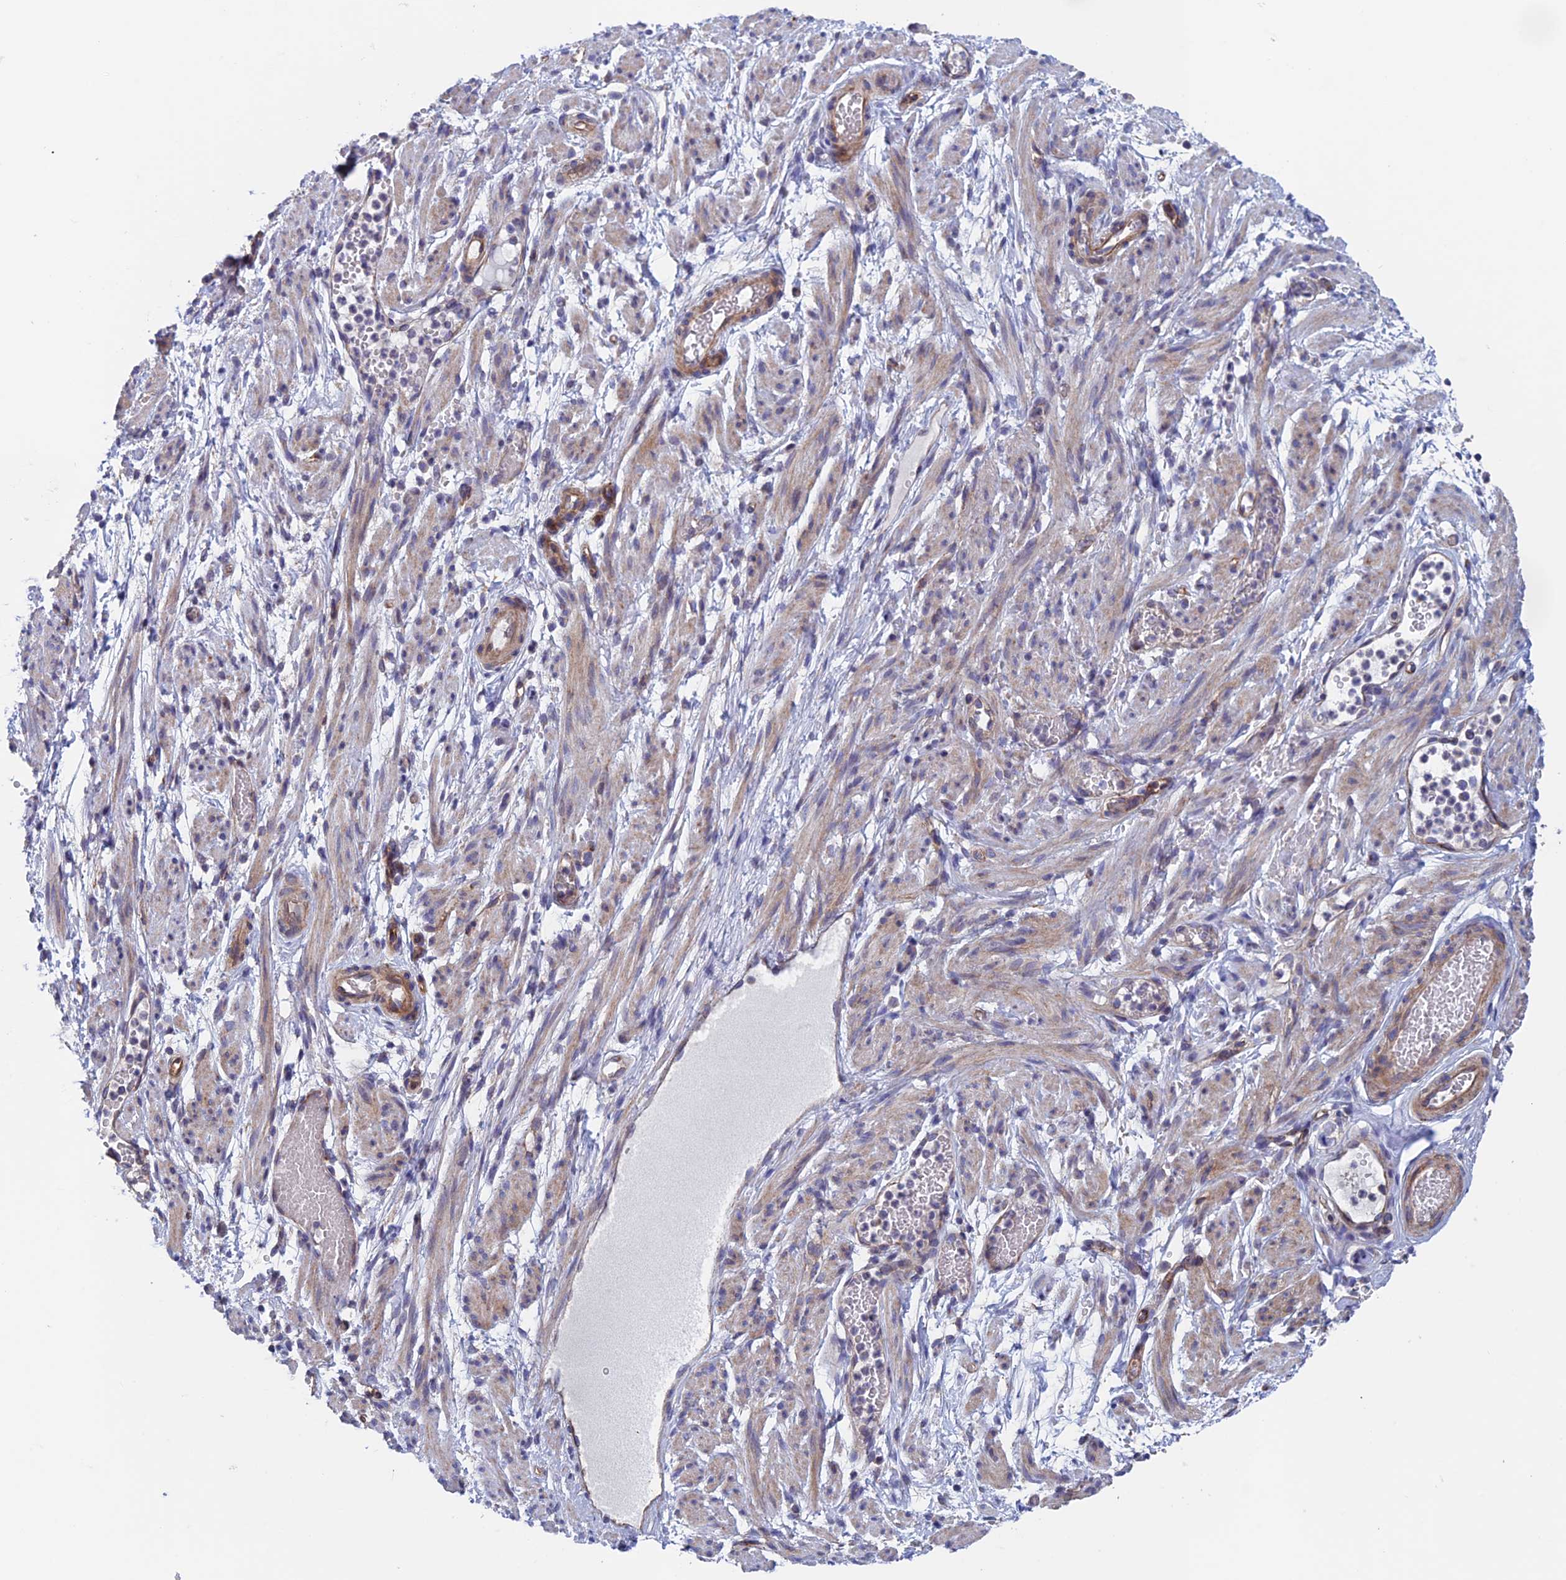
{"staining": {"intensity": "moderate", "quantity": ">75%", "location": "cytoplasmic/membranous"}, "tissue": "adipose tissue", "cell_type": "Adipocytes", "image_type": "normal", "snomed": [{"axis": "morphology", "description": "Normal tissue, NOS"}, {"axis": "topography", "description": "Smooth muscle"}, {"axis": "topography", "description": "Peripheral nerve tissue"}], "caption": "IHC (DAB (3,3'-diaminobenzidine)) staining of normal adipose tissue exhibits moderate cytoplasmic/membranous protein staining in about >75% of adipocytes. (DAB = brown stain, brightfield microscopy at high magnification).", "gene": "MRPL1", "patient": {"sex": "female", "age": 39}}